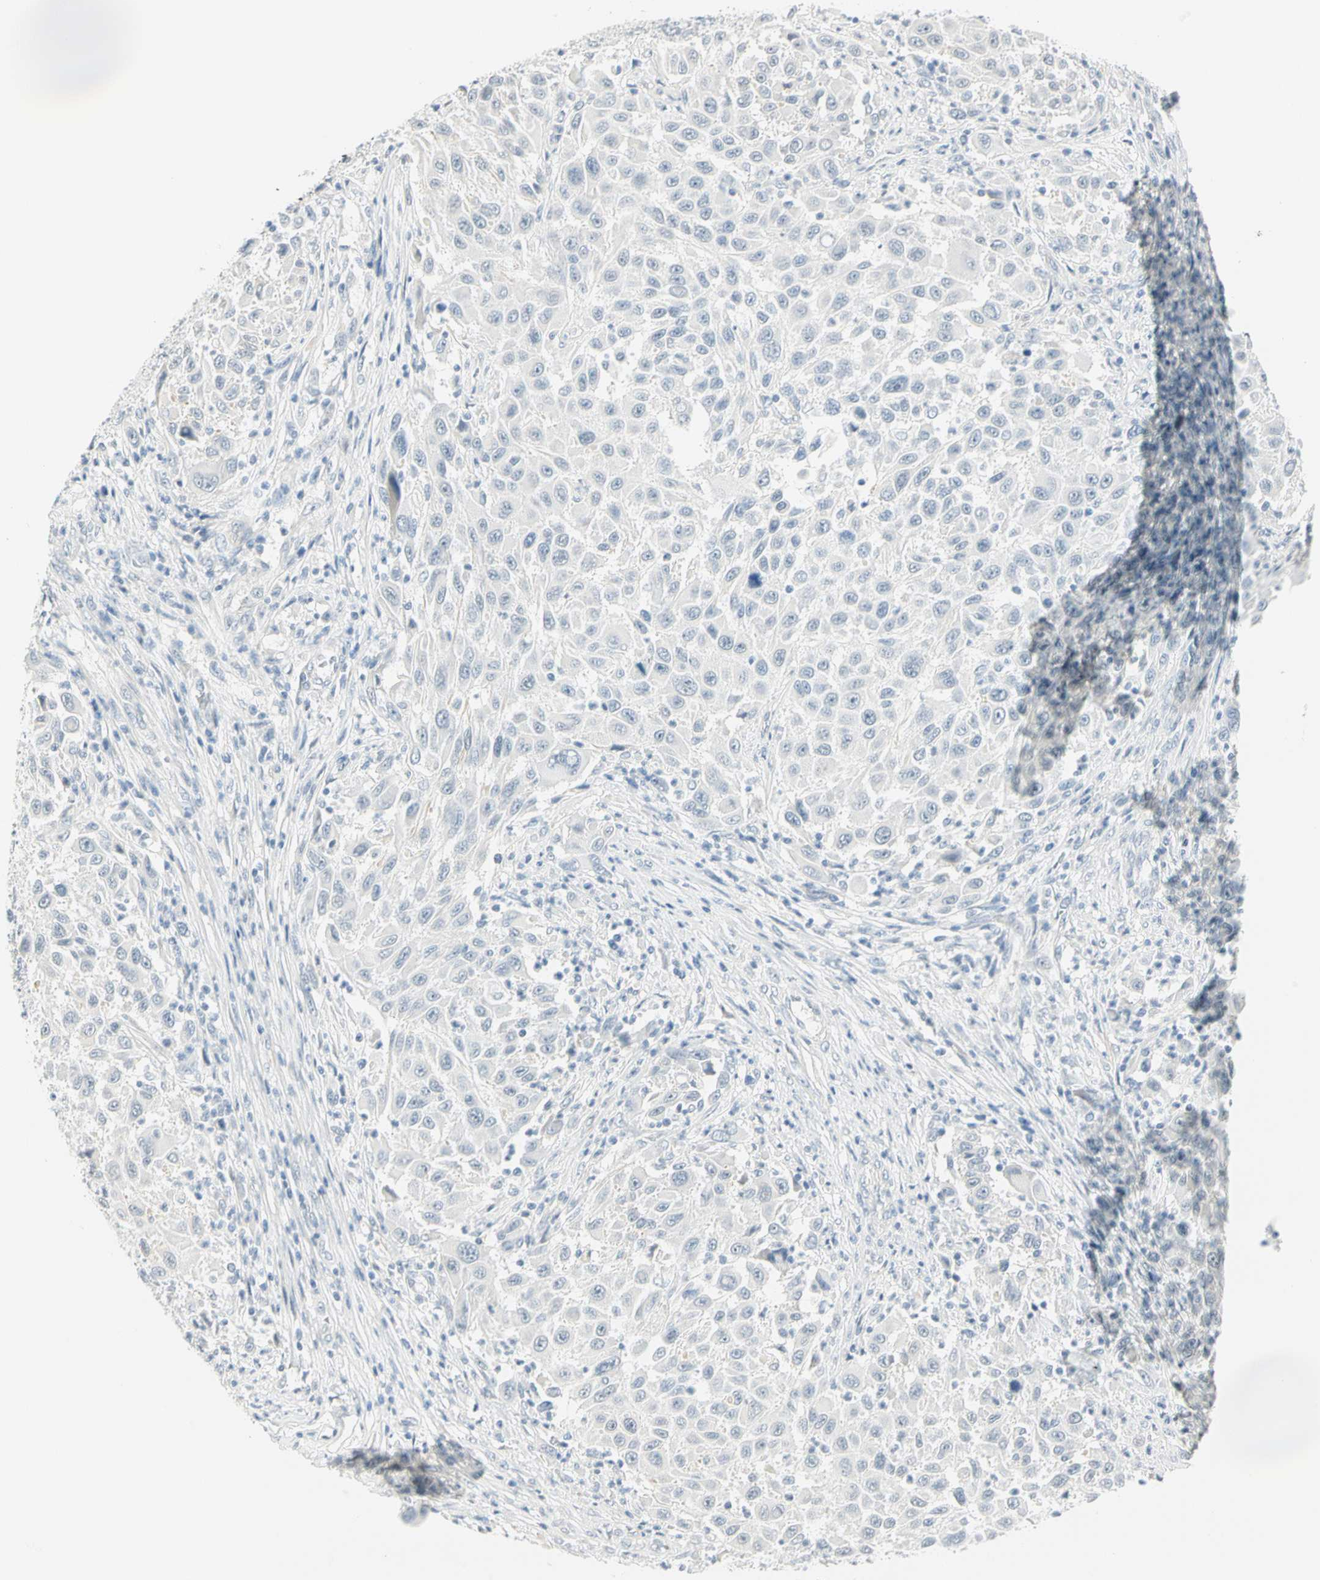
{"staining": {"intensity": "negative", "quantity": "none", "location": "none"}, "tissue": "melanoma", "cell_type": "Tumor cells", "image_type": "cancer", "snomed": [{"axis": "morphology", "description": "Malignant melanoma, Metastatic site"}, {"axis": "topography", "description": "Lymph node"}], "caption": "Human melanoma stained for a protein using IHC exhibits no staining in tumor cells.", "gene": "MLLT10", "patient": {"sex": "male", "age": 61}}